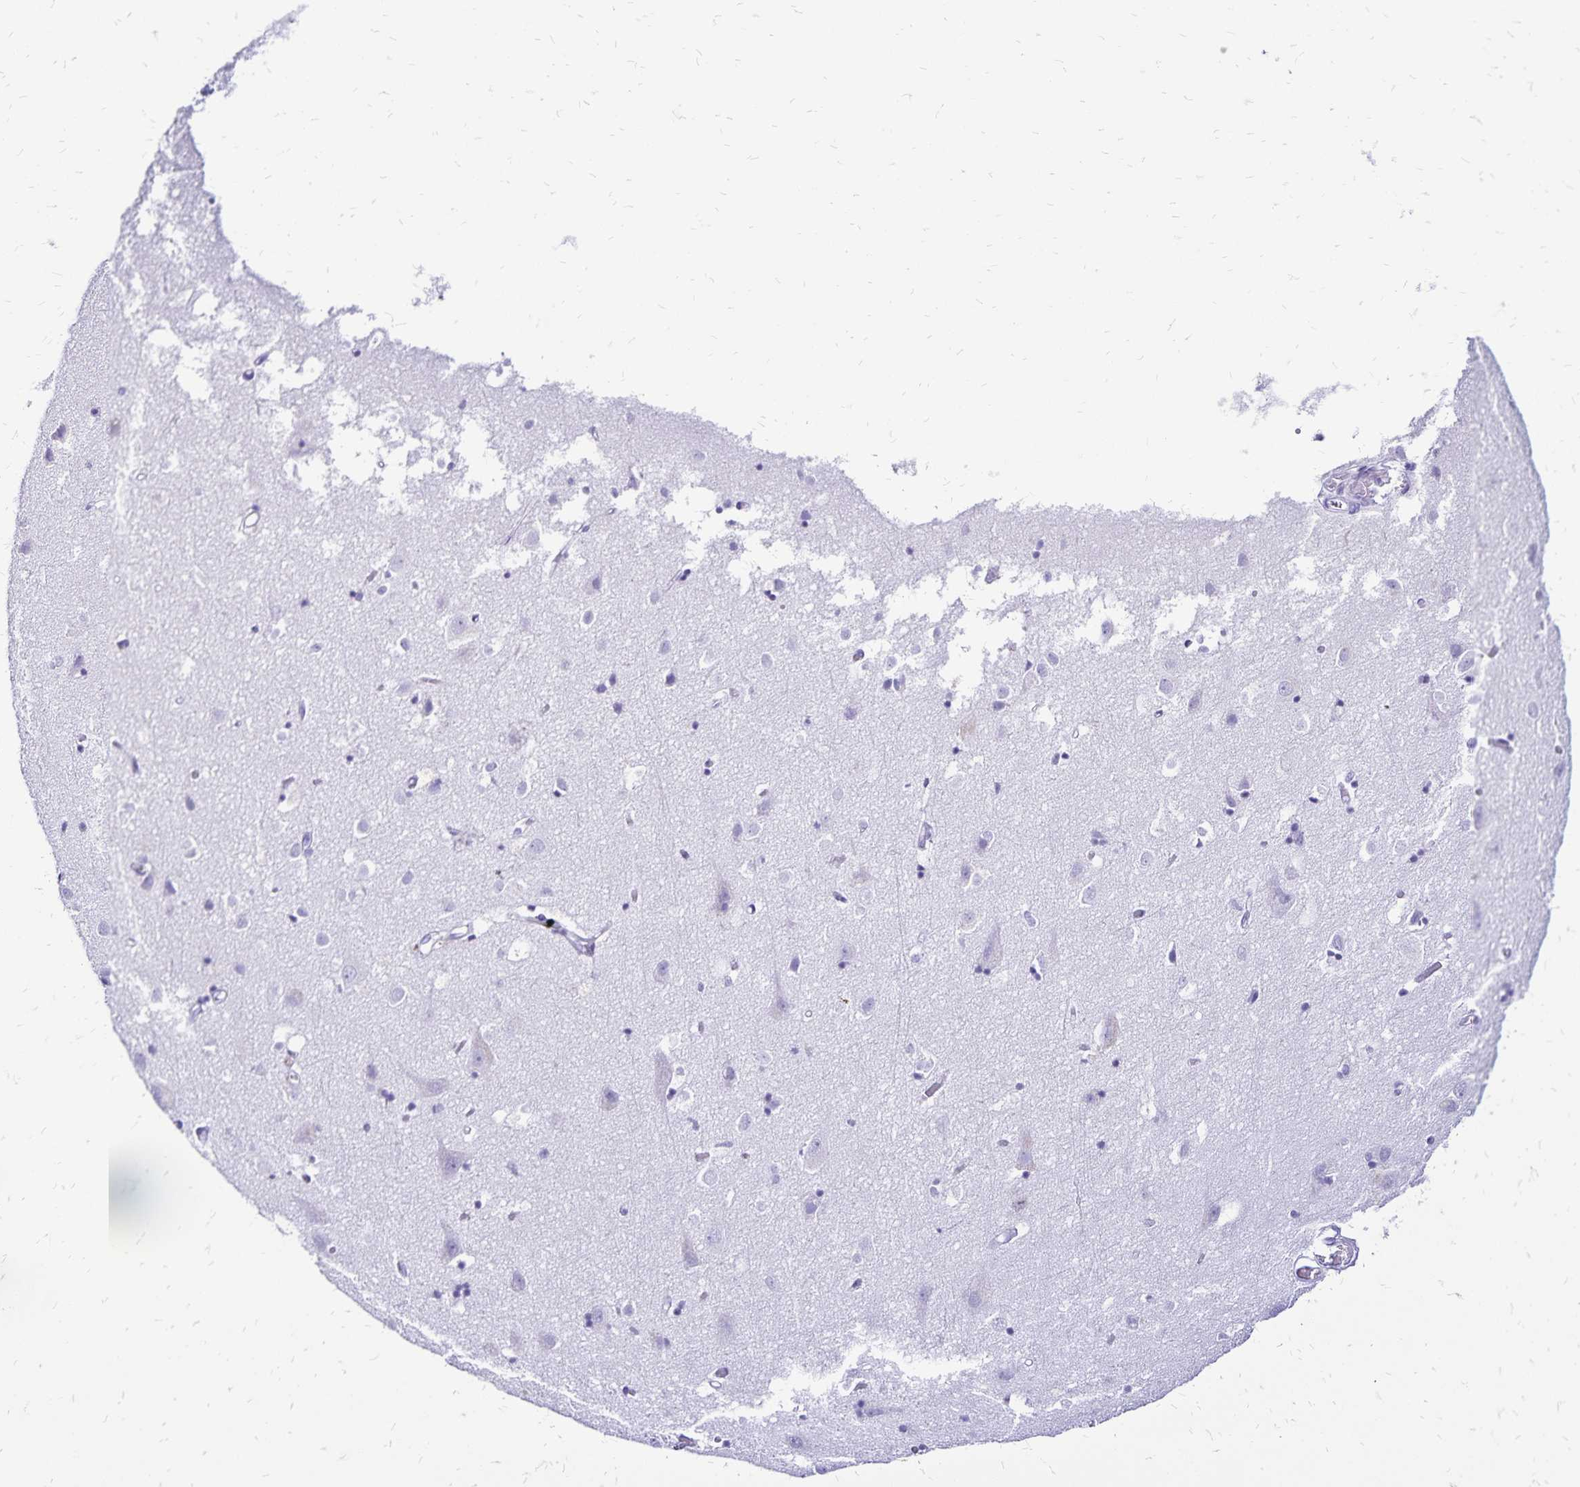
{"staining": {"intensity": "negative", "quantity": "none", "location": "none"}, "tissue": "cerebral cortex", "cell_type": "Endothelial cells", "image_type": "normal", "snomed": [{"axis": "morphology", "description": "Normal tissue, NOS"}, {"axis": "topography", "description": "Cerebral cortex"}], "caption": "Photomicrograph shows no significant protein staining in endothelial cells of normal cerebral cortex.", "gene": "LIN28B", "patient": {"sex": "male", "age": 70}}